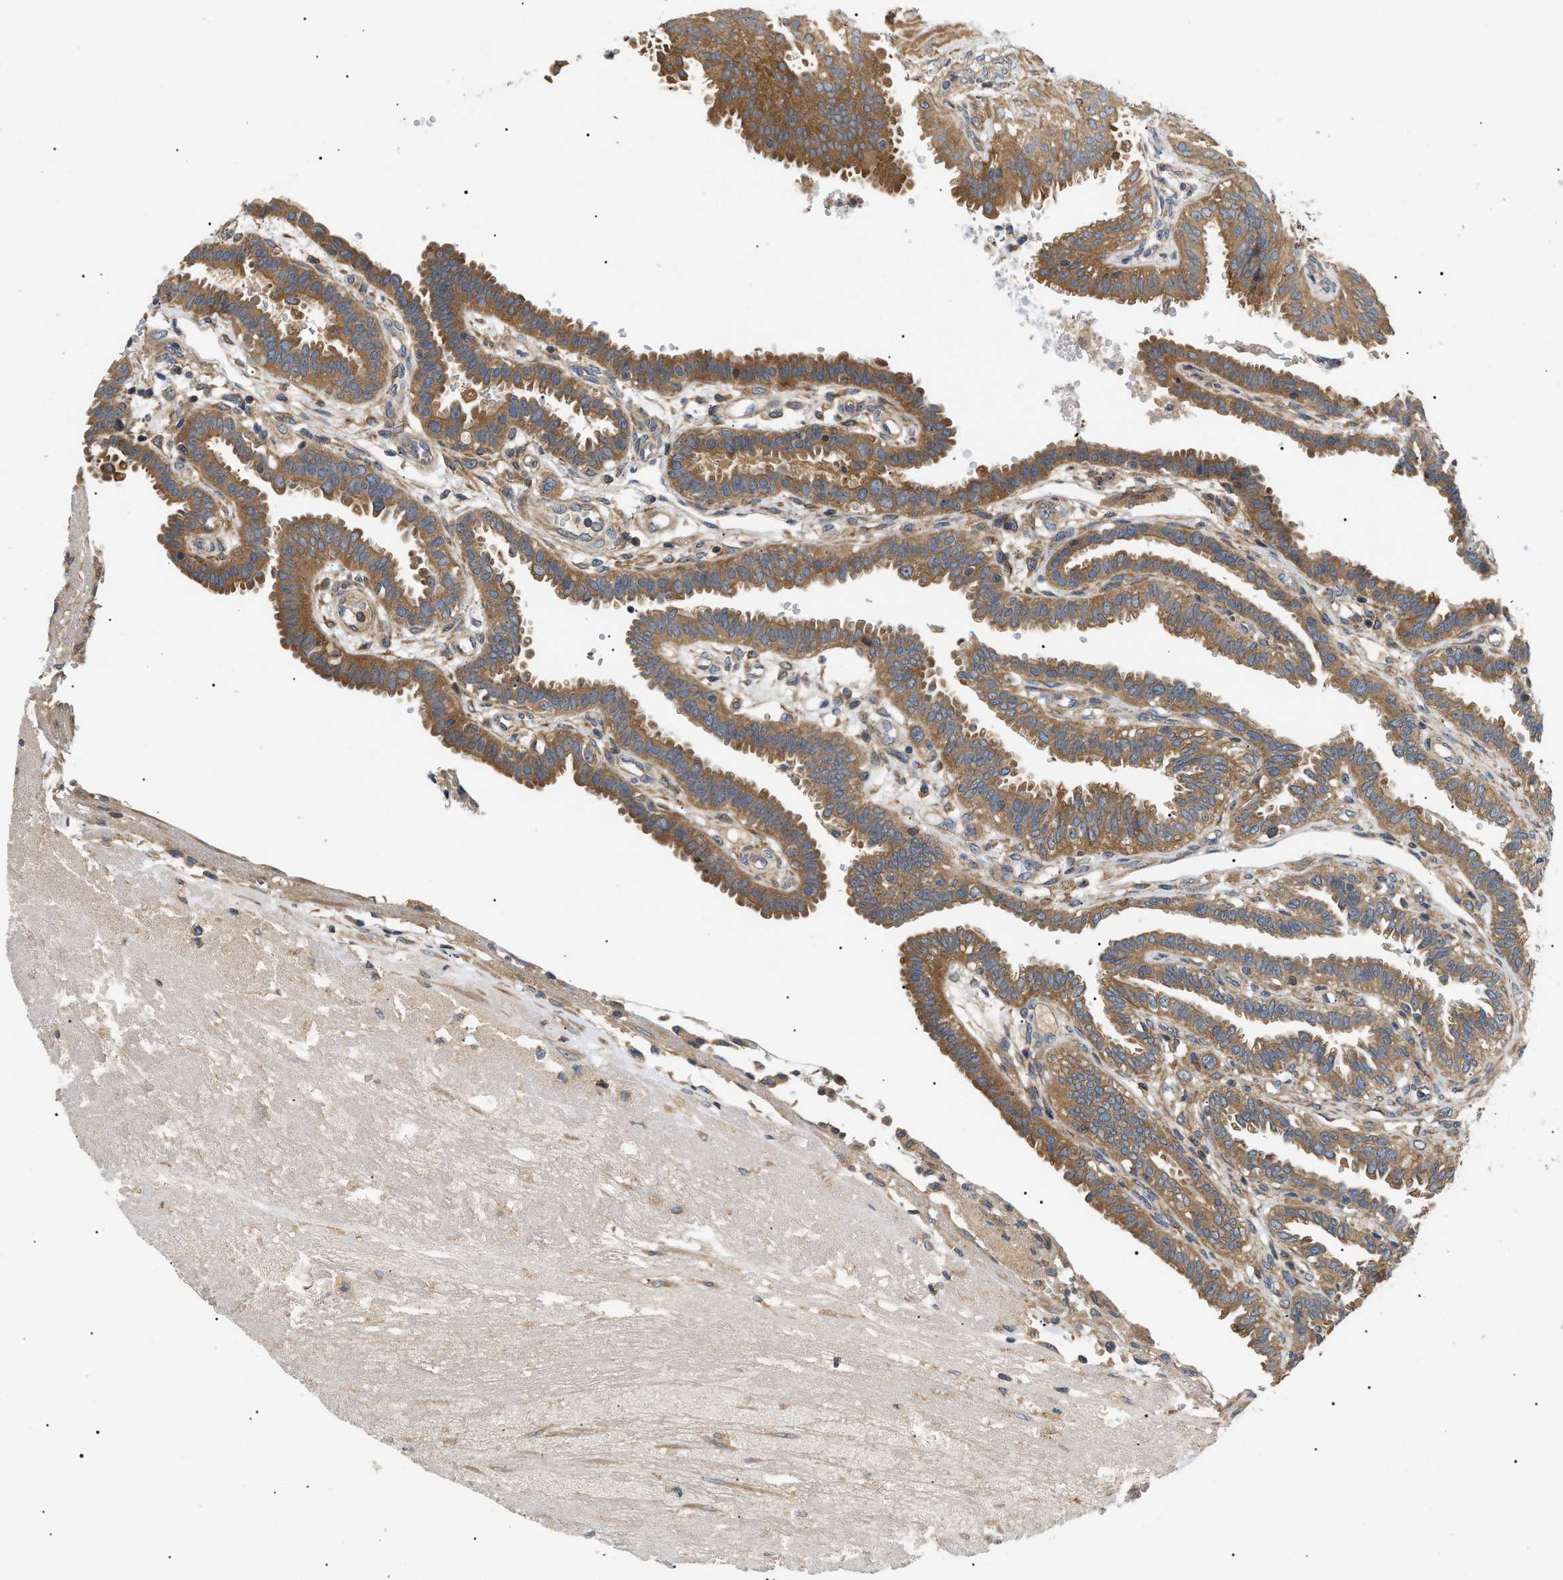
{"staining": {"intensity": "moderate", "quantity": ">75%", "location": "cytoplasmic/membranous"}, "tissue": "fallopian tube", "cell_type": "Glandular cells", "image_type": "normal", "snomed": [{"axis": "morphology", "description": "Normal tissue, NOS"}, {"axis": "topography", "description": "Fallopian tube"}, {"axis": "topography", "description": "Placenta"}], "caption": "Immunohistochemical staining of normal human fallopian tube demonstrates medium levels of moderate cytoplasmic/membranous staining in about >75% of glandular cells.", "gene": "PPM1B", "patient": {"sex": "female", "age": 34}}